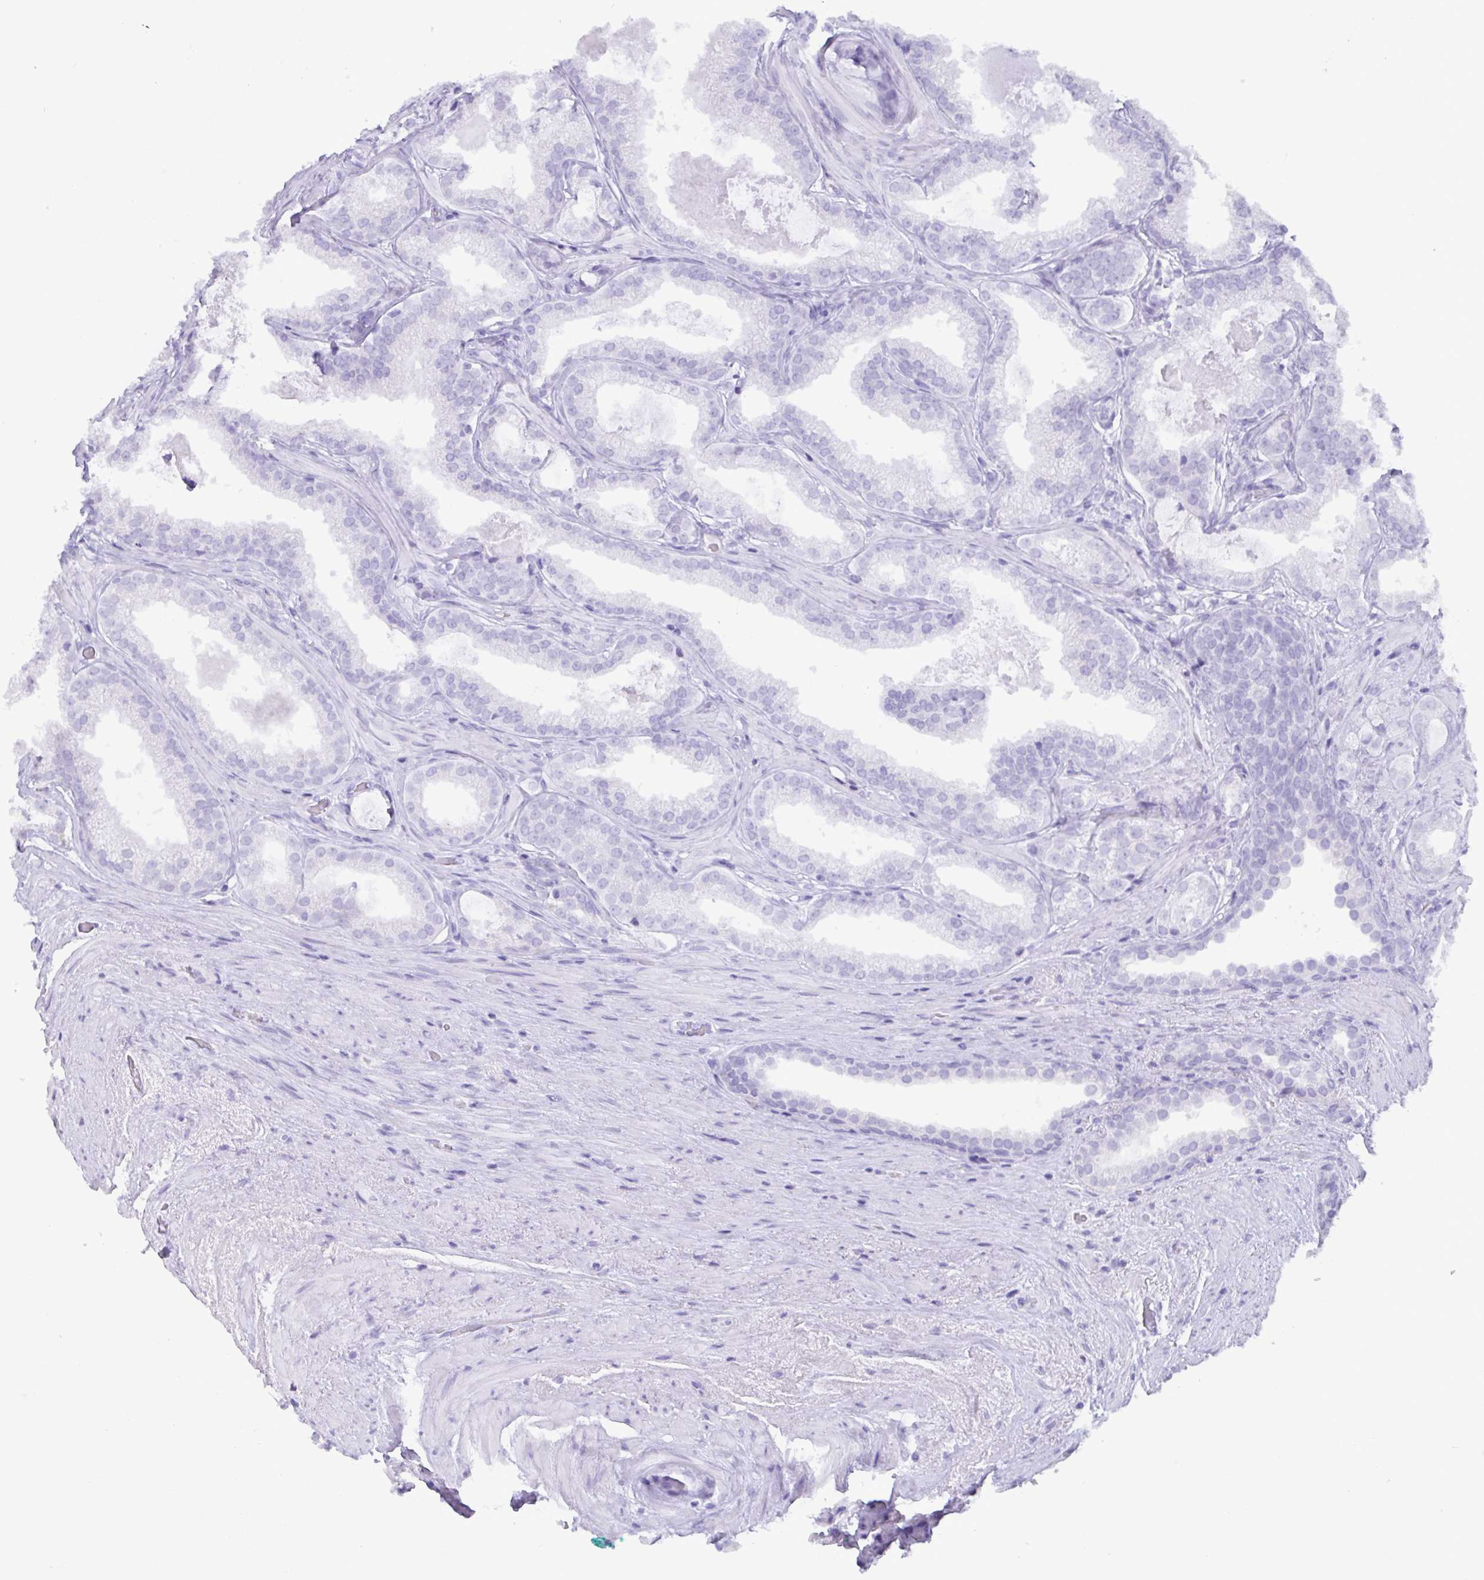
{"staining": {"intensity": "negative", "quantity": "none", "location": "none"}, "tissue": "prostate cancer", "cell_type": "Tumor cells", "image_type": "cancer", "snomed": [{"axis": "morphology", "description": "Adenocarcinoma, High grade"}, {"axis": "topography", "description": "Prostate"}], "caption": "DAB (3,3'-diaminobenzidine) immunohistochemical staining of human prostate high-grade adenocarcinoma shows no significant staining in tumor cells.", "gene": "C4orf33", "patient": {"sex": "male", "age": 65}}